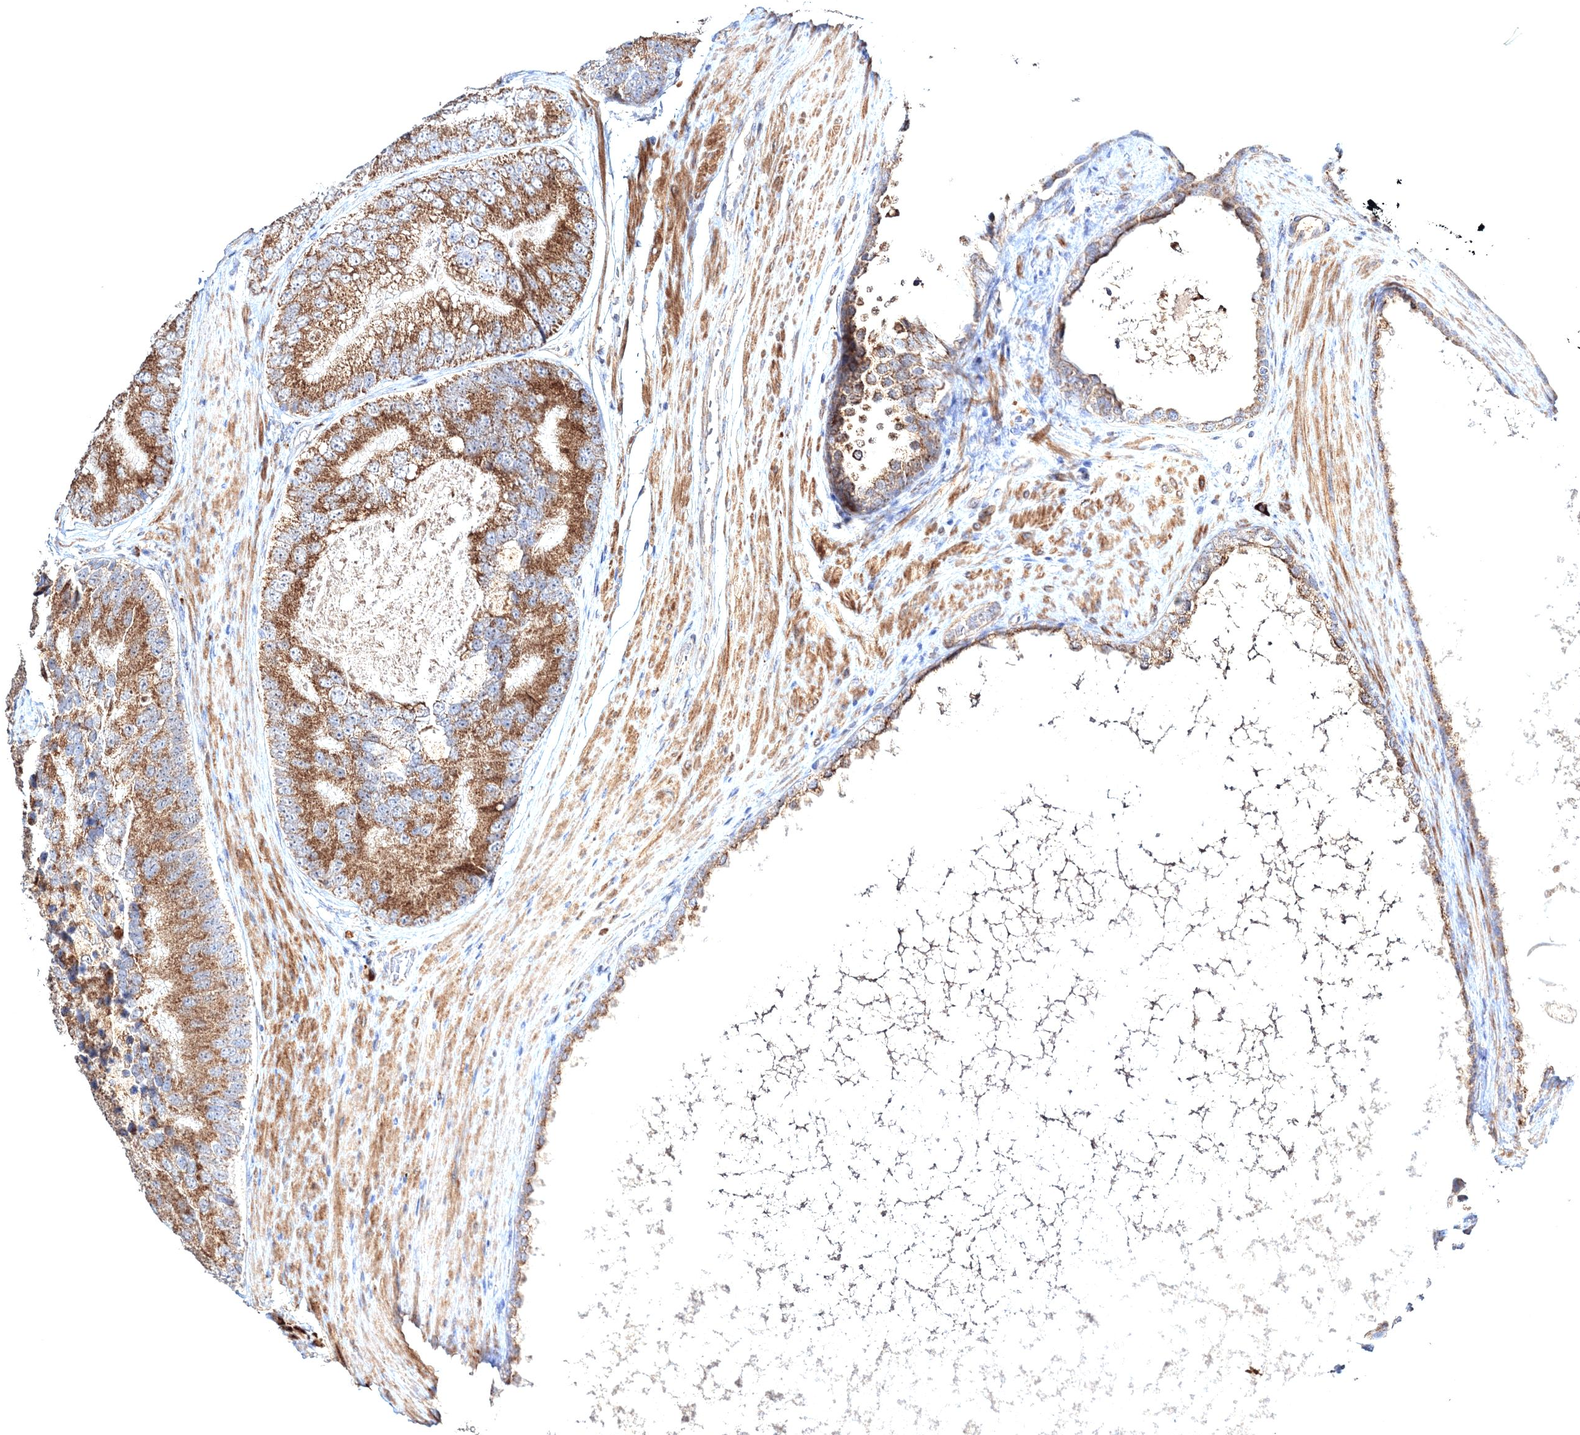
{"staining": {"intensity": "moderate", "quantity": ">75%", "location": "cytoplasmic/membranous"}, "tissue": "prostate cancer", "cell_type": "Tumor cells", "image_type": "cancer", "snomed": [{"axis": "morphology", "description": "Adenocarcinoma, High grade"}, {"axis": "topography", "description": "Prostate"}], "caption": "Protein expression analysis of prostate cancer (adenocarcinoma (high-grade)) reveals moderate cytoplasmic/membranous staining in approximately >75% of tumor cells.", "gene": "PEX13", "patient": {"sex": "male", "age": 70}}